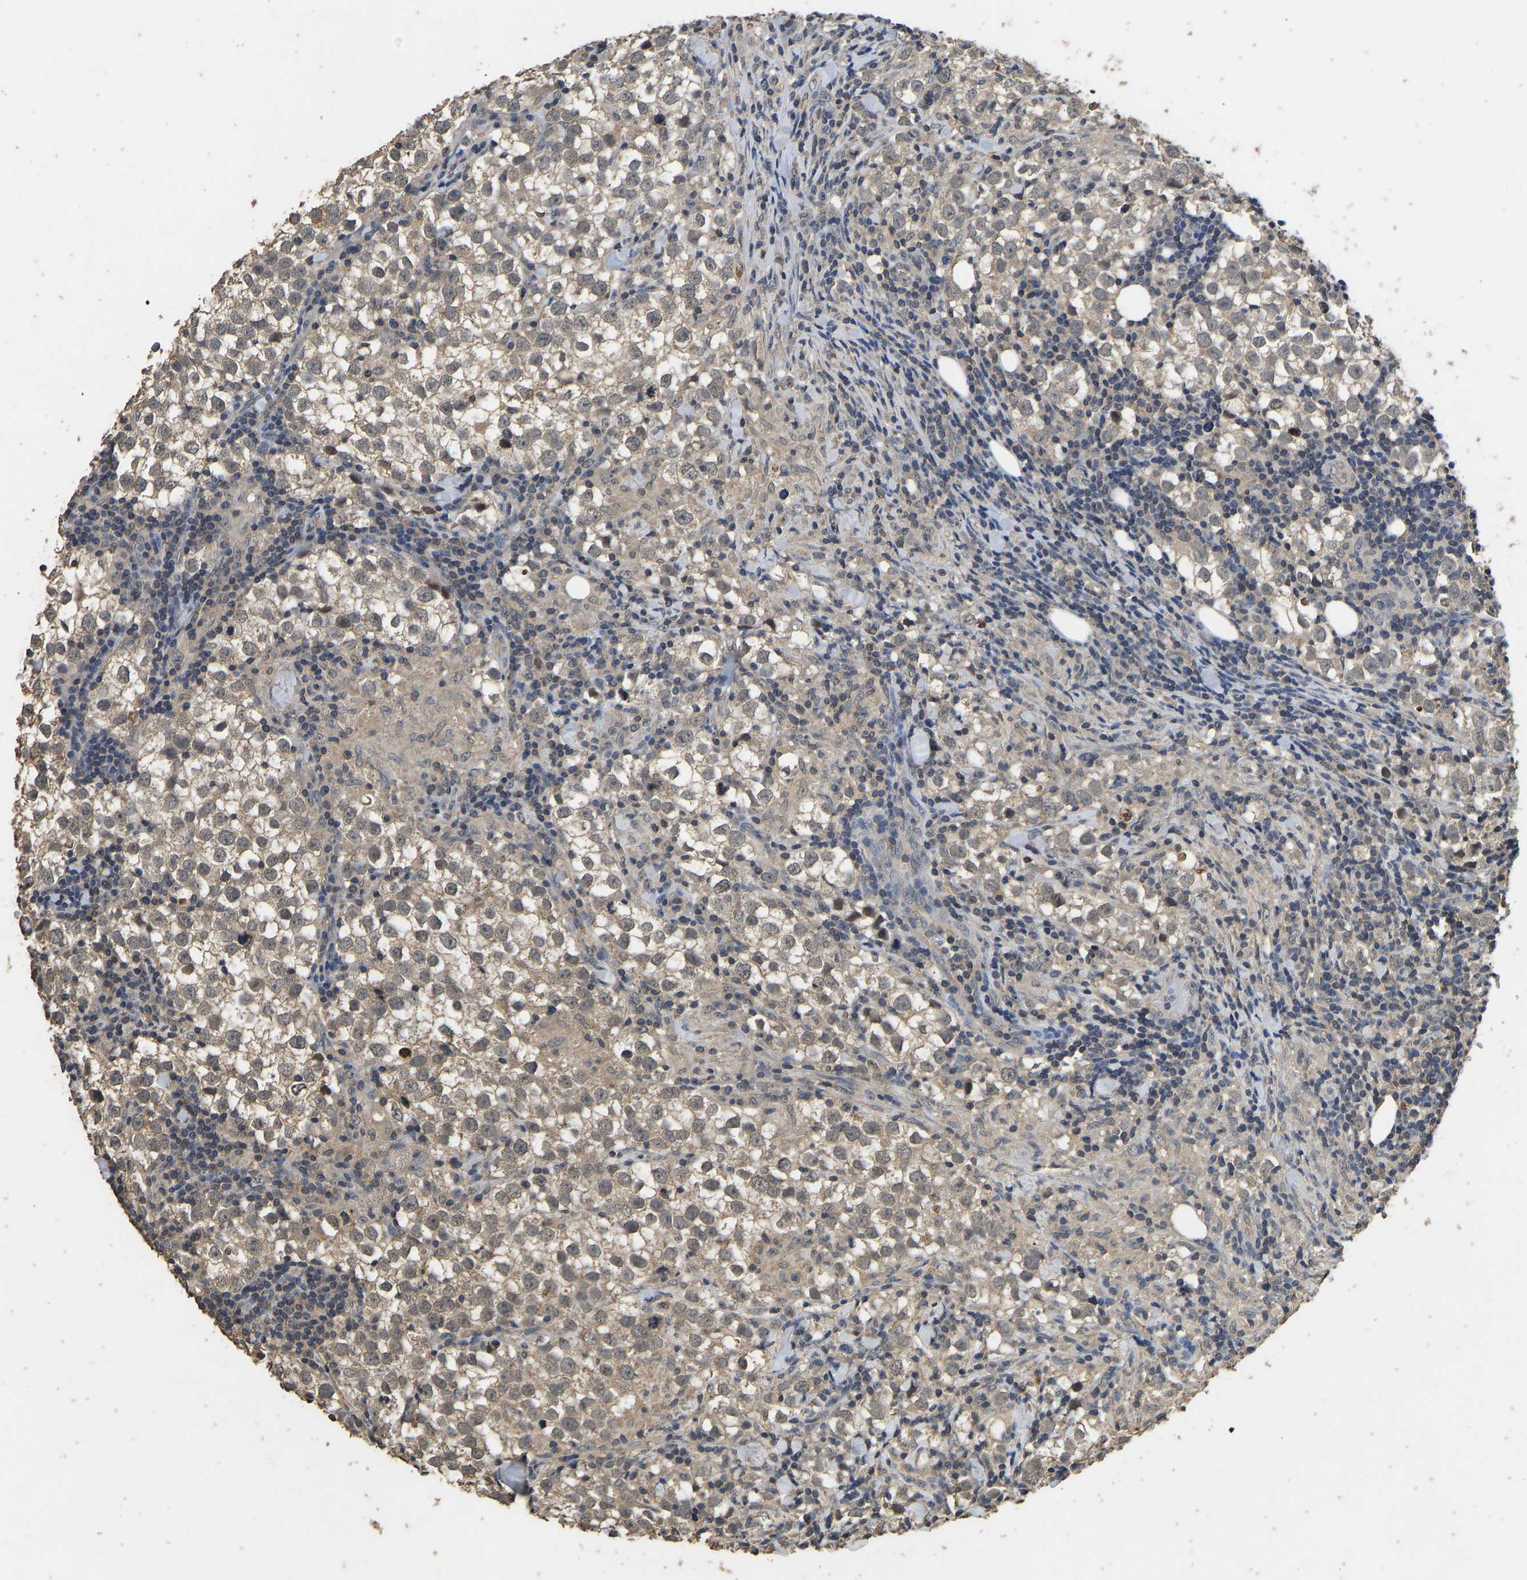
{"staining": {"intensity": "weak", "quantity": ">75%", "location": "cytoplasmic/membranous"}, "tissue": "testis cancer", "cell_type": "Tumor cells", "image_type": "cancer", "snomed": [{"axis": "morphology", "description": "Seminoma, NOS"}, {"axis": "morphology", "description": "Carcinoma, Embryonal, NOS"}, {"axis": "topography", "description": "Testis"}], "caption": "Immunohistochemical staining of human embryonal carcinoma (testis) shows low levels of weak cytoplasmic/membranous protein positivity in about >75% of tumor cells.", "gene": "CIDEC", "patient": {"sex": "male", "age": 36}}